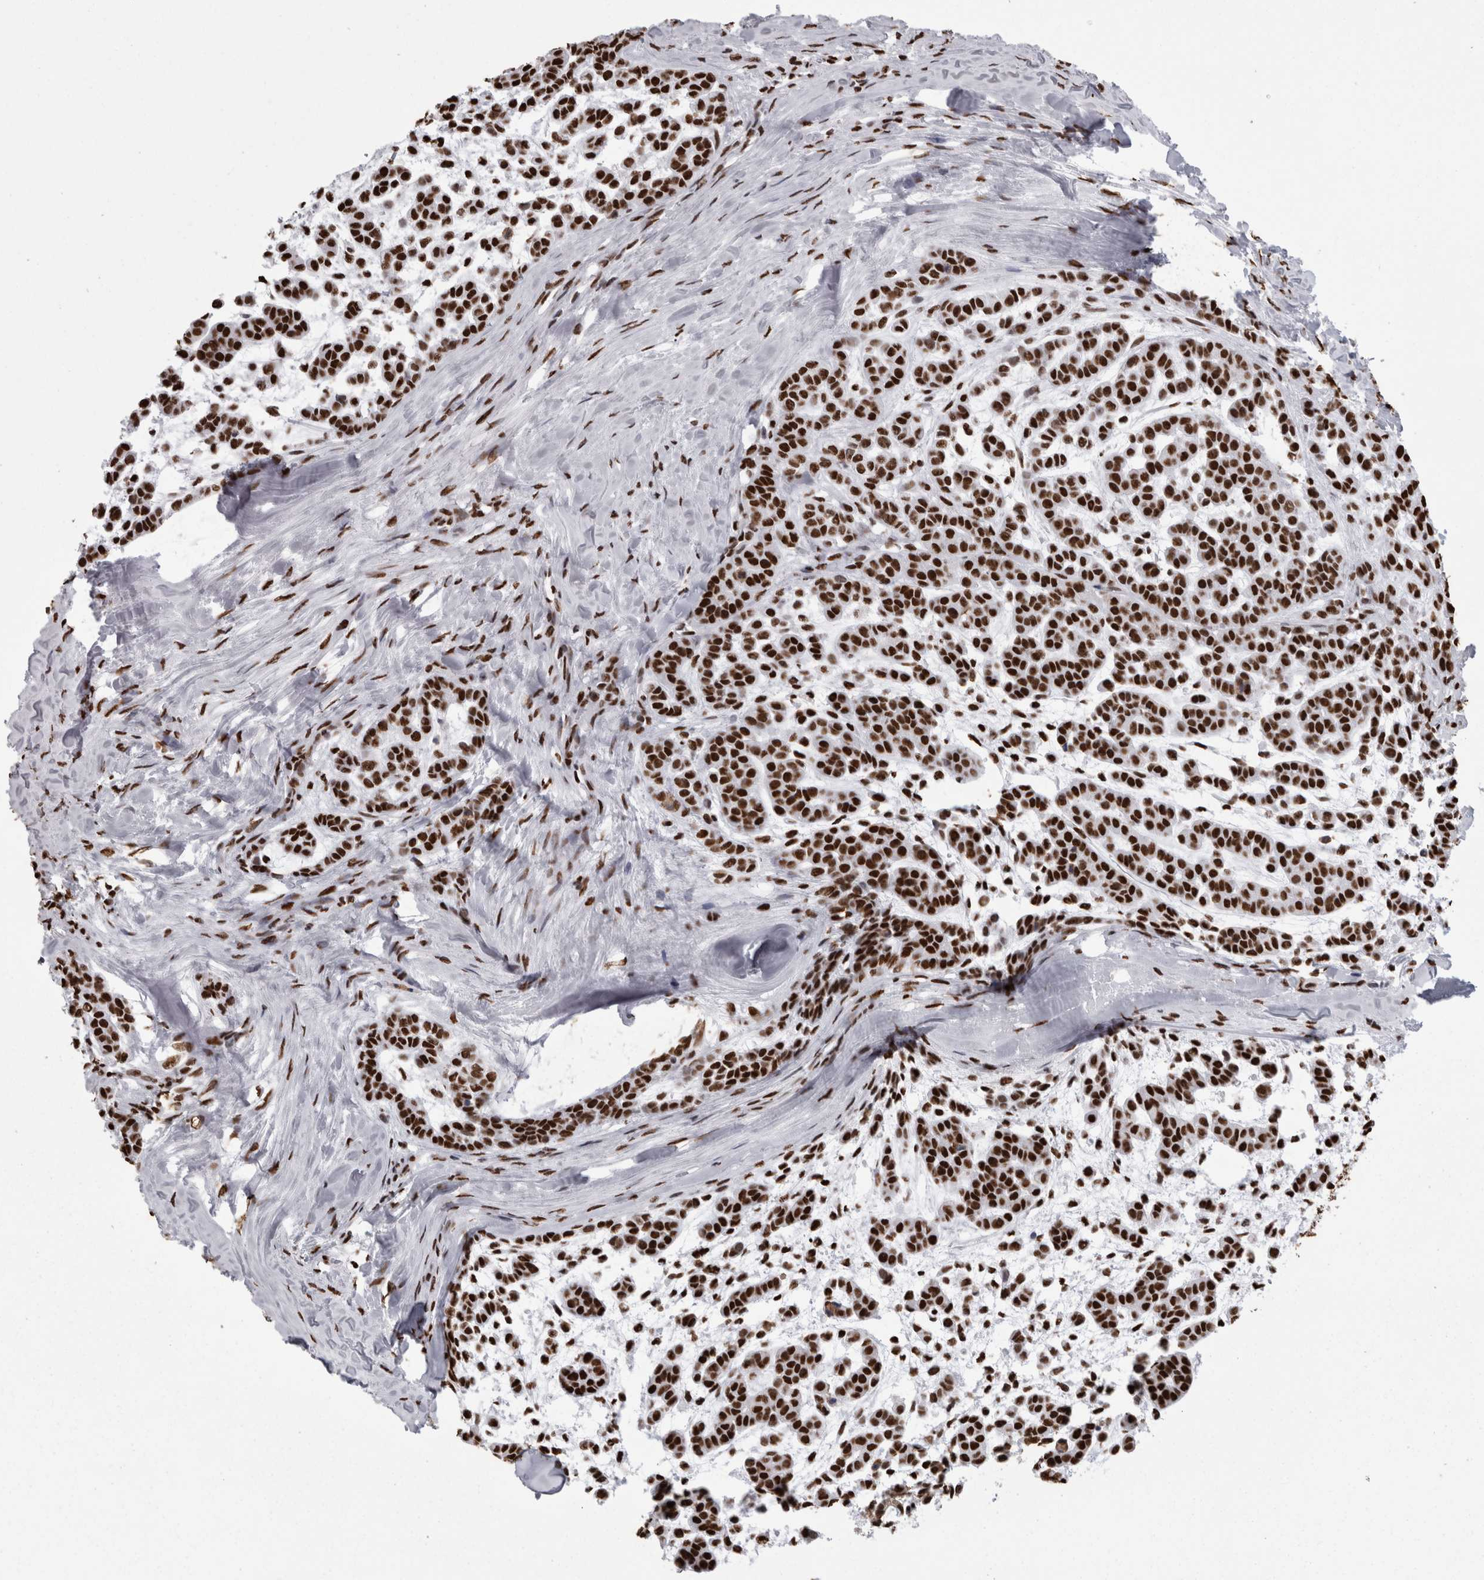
{"staining": {"intensity": "strong", "quantity": ">75%", "location": "nuclear"}, "tissue": "head and neck cancer", "cell_type": "Tumor cells", "image_type": "cancer", "snomed": [{"axis": "morphology", "description": "Adenocarcinoma, NOS"}, {"axis": "morphology", "description": "Adenoma, NOS"}, {"axis": "topography", "description": "Head-Neck"}], "caption": "Adenoma (head and neck) stained with a brown dye reveals strong nuclear positive staining in about >75% of tumor cells.", "gene": "HNRNPM", "patient": {"sex": "female", "age": 55}}